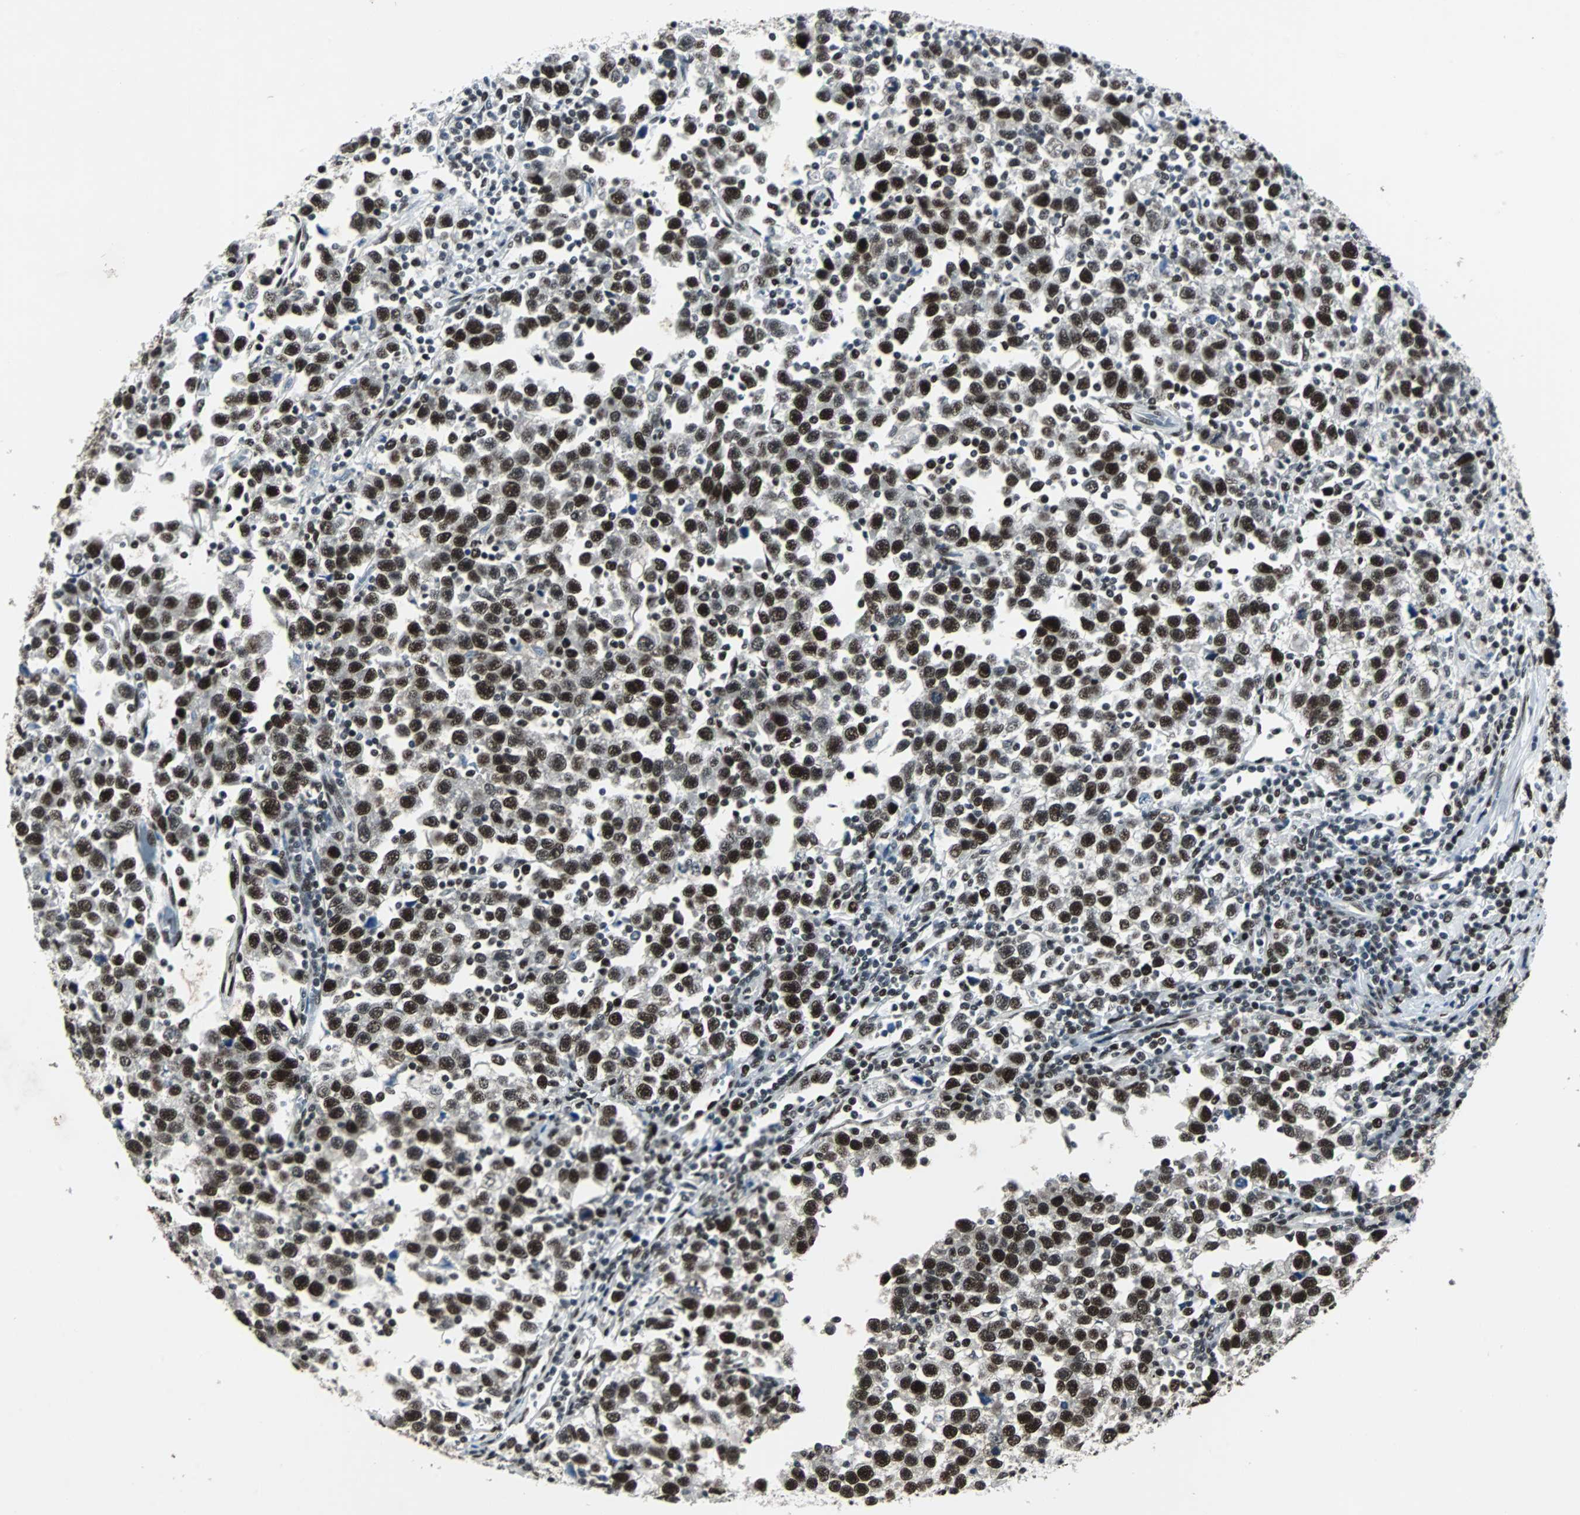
{"staining": {"intensity": "strong", "quantity": ">75%", "location": "nuclear"}, "tissue": "testis cancer", "cell_type": "Tumor cells", "image_type": "cancer", "snomed": [{"axis": "morphology", "description": "Seminoma, NOS"}, {"axis": "topography", "description": "Testis"}], "caption": "This is a histology image of immunohistochemistry staining of testis seminoma, which shows strong positivity in the nuclear of tumor cells.", "gene": "MEF2D", "patient": {"sex": "male", "age": 43}}